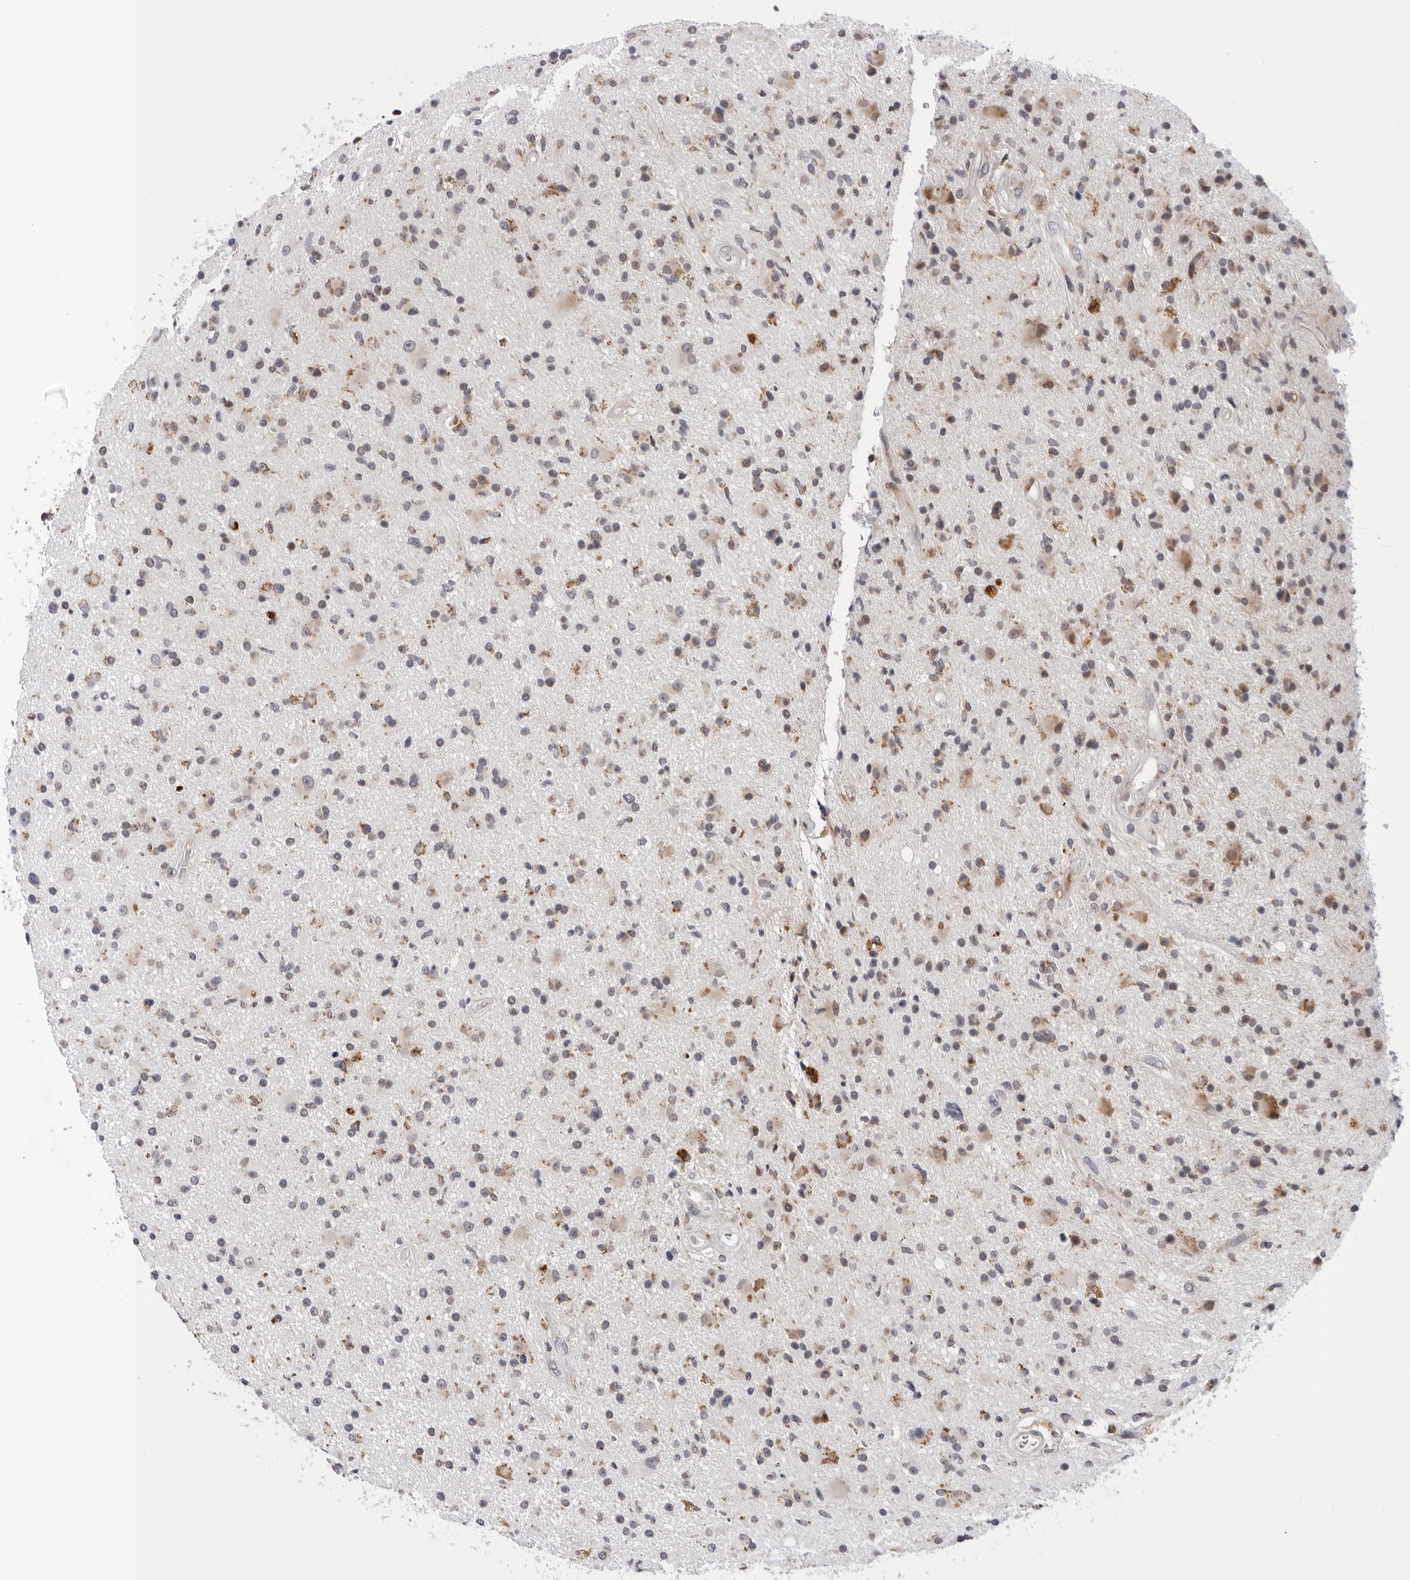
{"staining": {"intensity": "moderate", "quantity": "<25%", "location": "cytoplasmic/membranous"}, "tissue": "glioma", "cell_type": "Tumor cells", "image_type": "cancer", "snomed": [{"axis": "morphology", "description": "Glioma, malignant, High grade"}, {"axis": "topography", "description": "Brain"}], "caption": "A high-resolution image shows immunohistochemistry staining of malignant high-grade glioma, which reveals moderate cytoplasmic/membranous staining in approximately <25% of tumor cells.", "gene": "CPT2", "patient": {"sex": "male", "age": 33}}